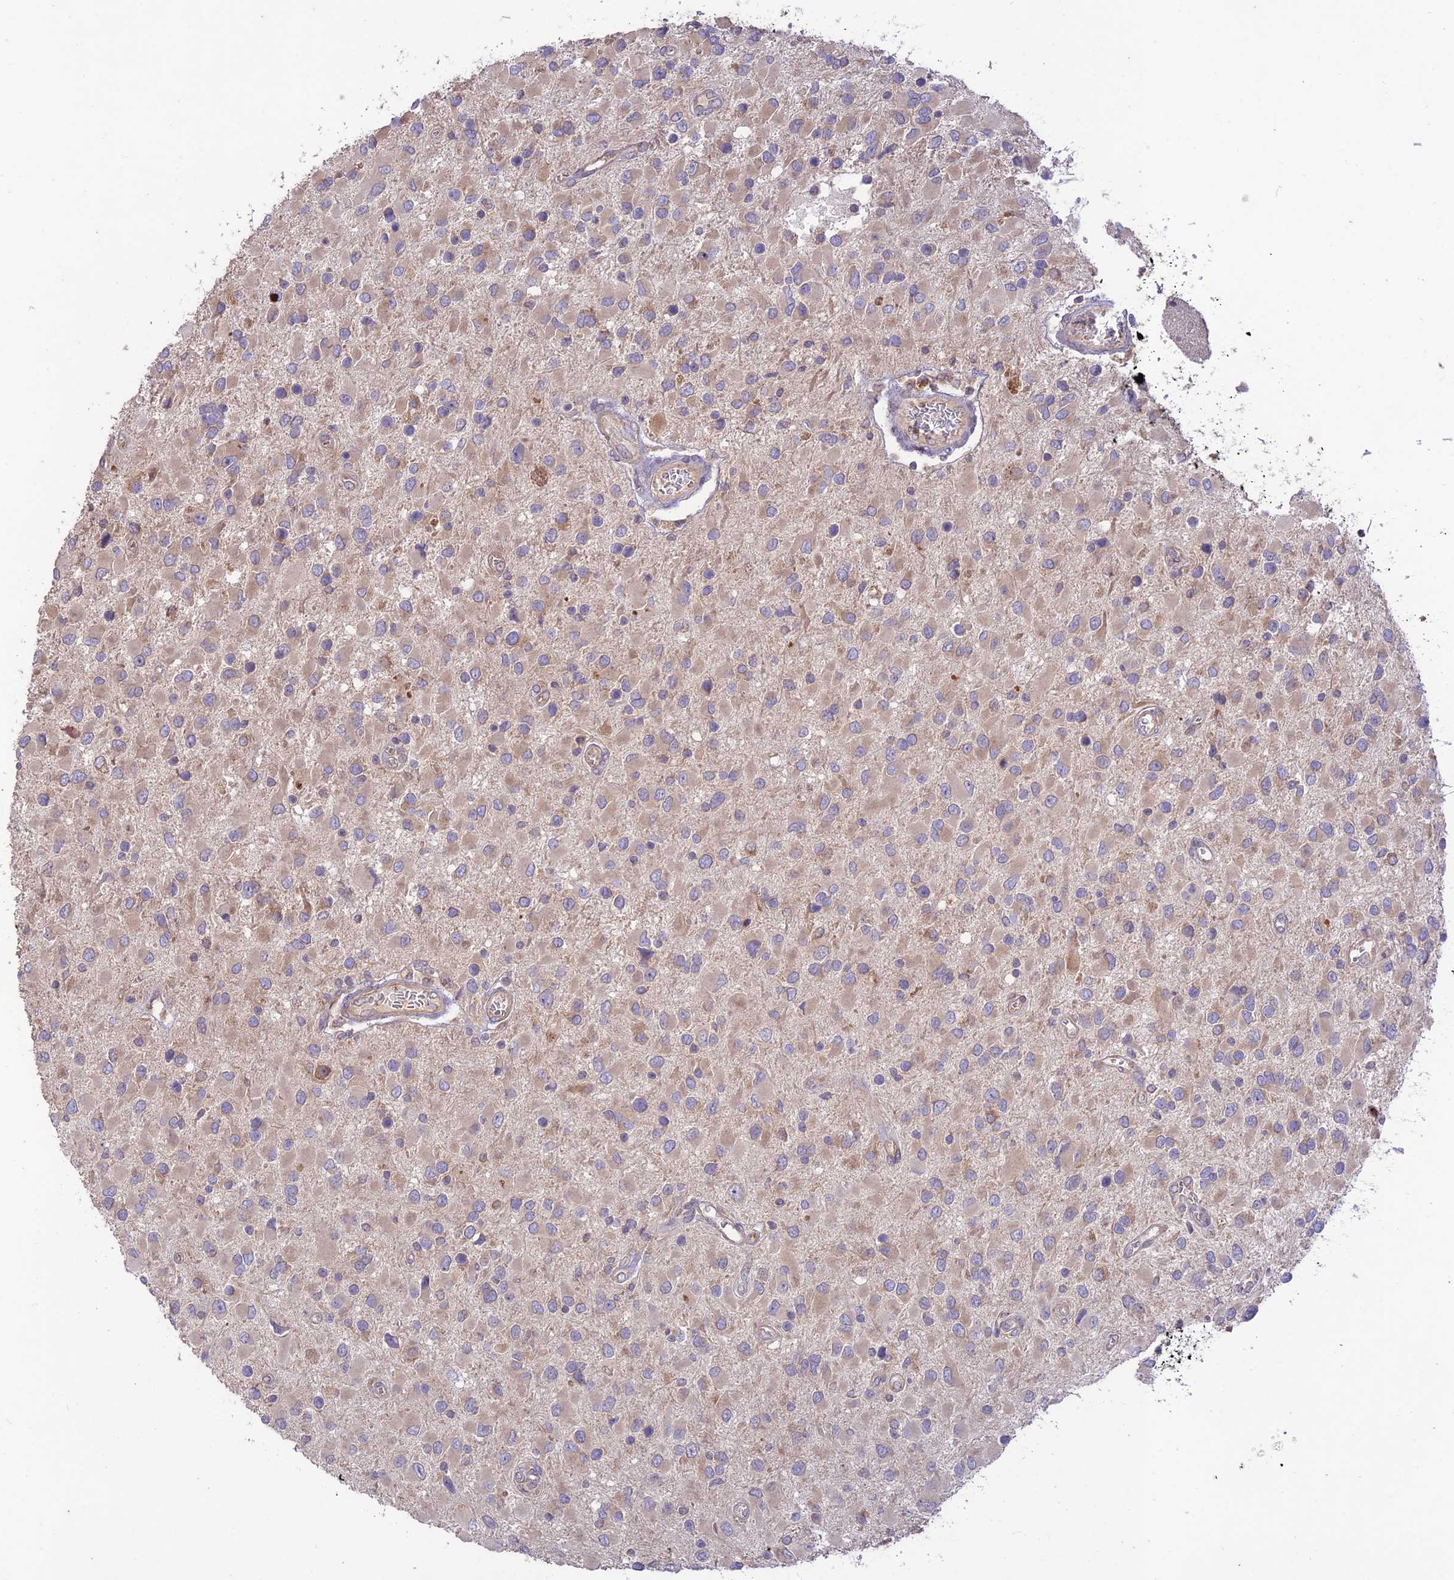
{"staining": {"intensity": "weak", "quantity": ">75%", "location": "cytoplasmic/membranous"}, "tissue": "glioma", "cell_type": "Tumor cells", "image_type": "cancer", "snomed": [{"axis": "morphology", "description": "Glioma, malignant, High grade"}, {"axis": "topography", "description": "Brain"}], "caption": "The immunohistochemical stain highlights weak cytoplasmic/membranous expression in tumor cells of malignant high-grade glioma tissue. Immunohistochemistry (ihc) stains the protein in brown and the nuclei are stained blue.", "gene": "TMEM259", "patient": {"sex": "male", "age": 53}}